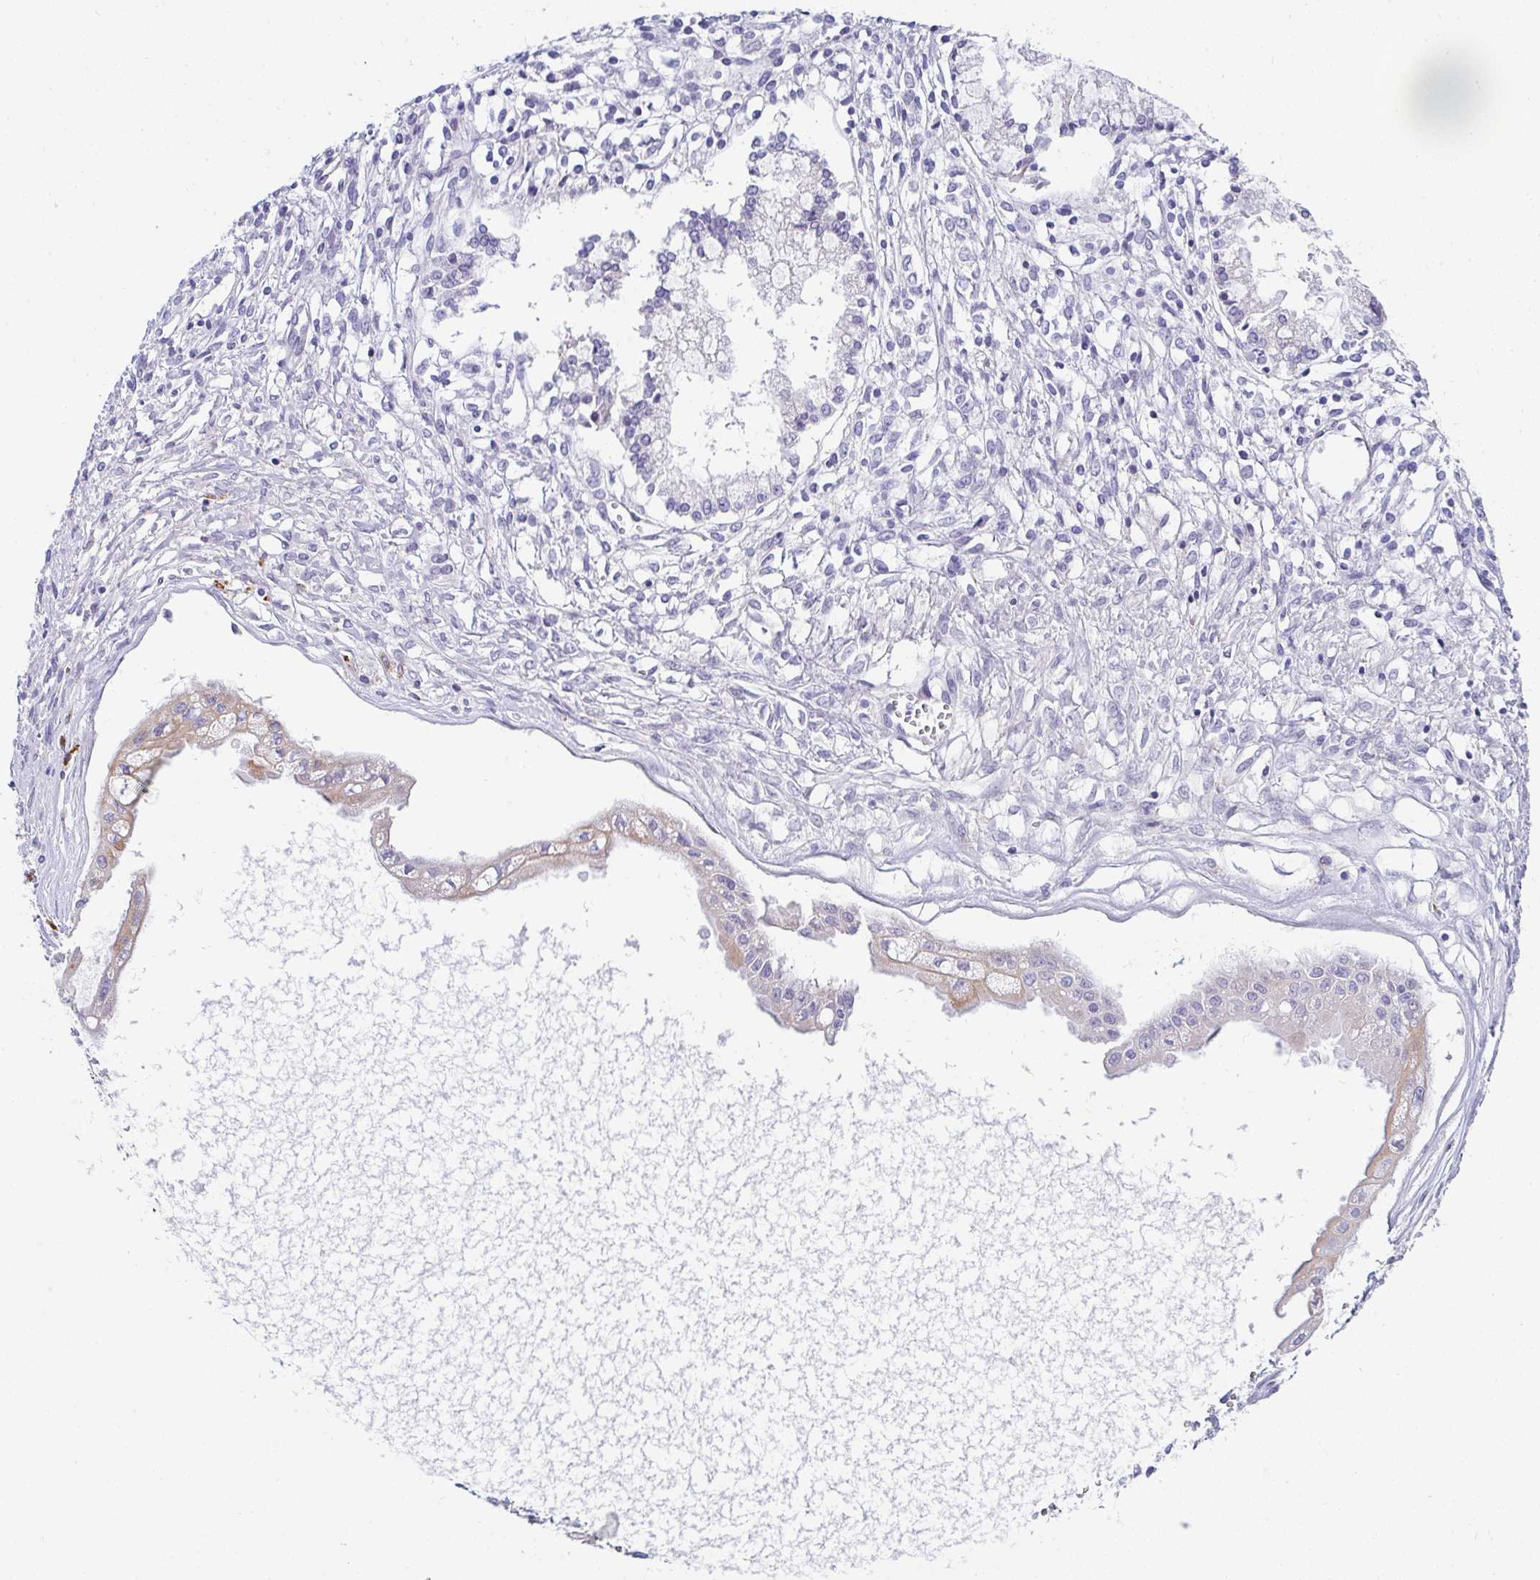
{"staining": {"intensity": "weak", "quantity": "<25%", "location": "cytoplasmic/membranous"}, "tissue": "ovarian cancer", "cell_type": "Tumor cells", "image_type": "cancer", "snomed": [{"axis": "morphology", "description": "Cystadenocarcinoma, mucinous, NOS"}, {"axis": "topography", "description": "Ovary"}], "caption": "Protein analysis of ovarian mucinous cystadenocarcinoma demonstrates no significant staining in tumor cells. (DAB (3,3'-diaminobenzidine) immunohistochemistry (IHC), high magnification).", "gene": "ZNF33A", "patient": {"sex": "female", "age": 34}}